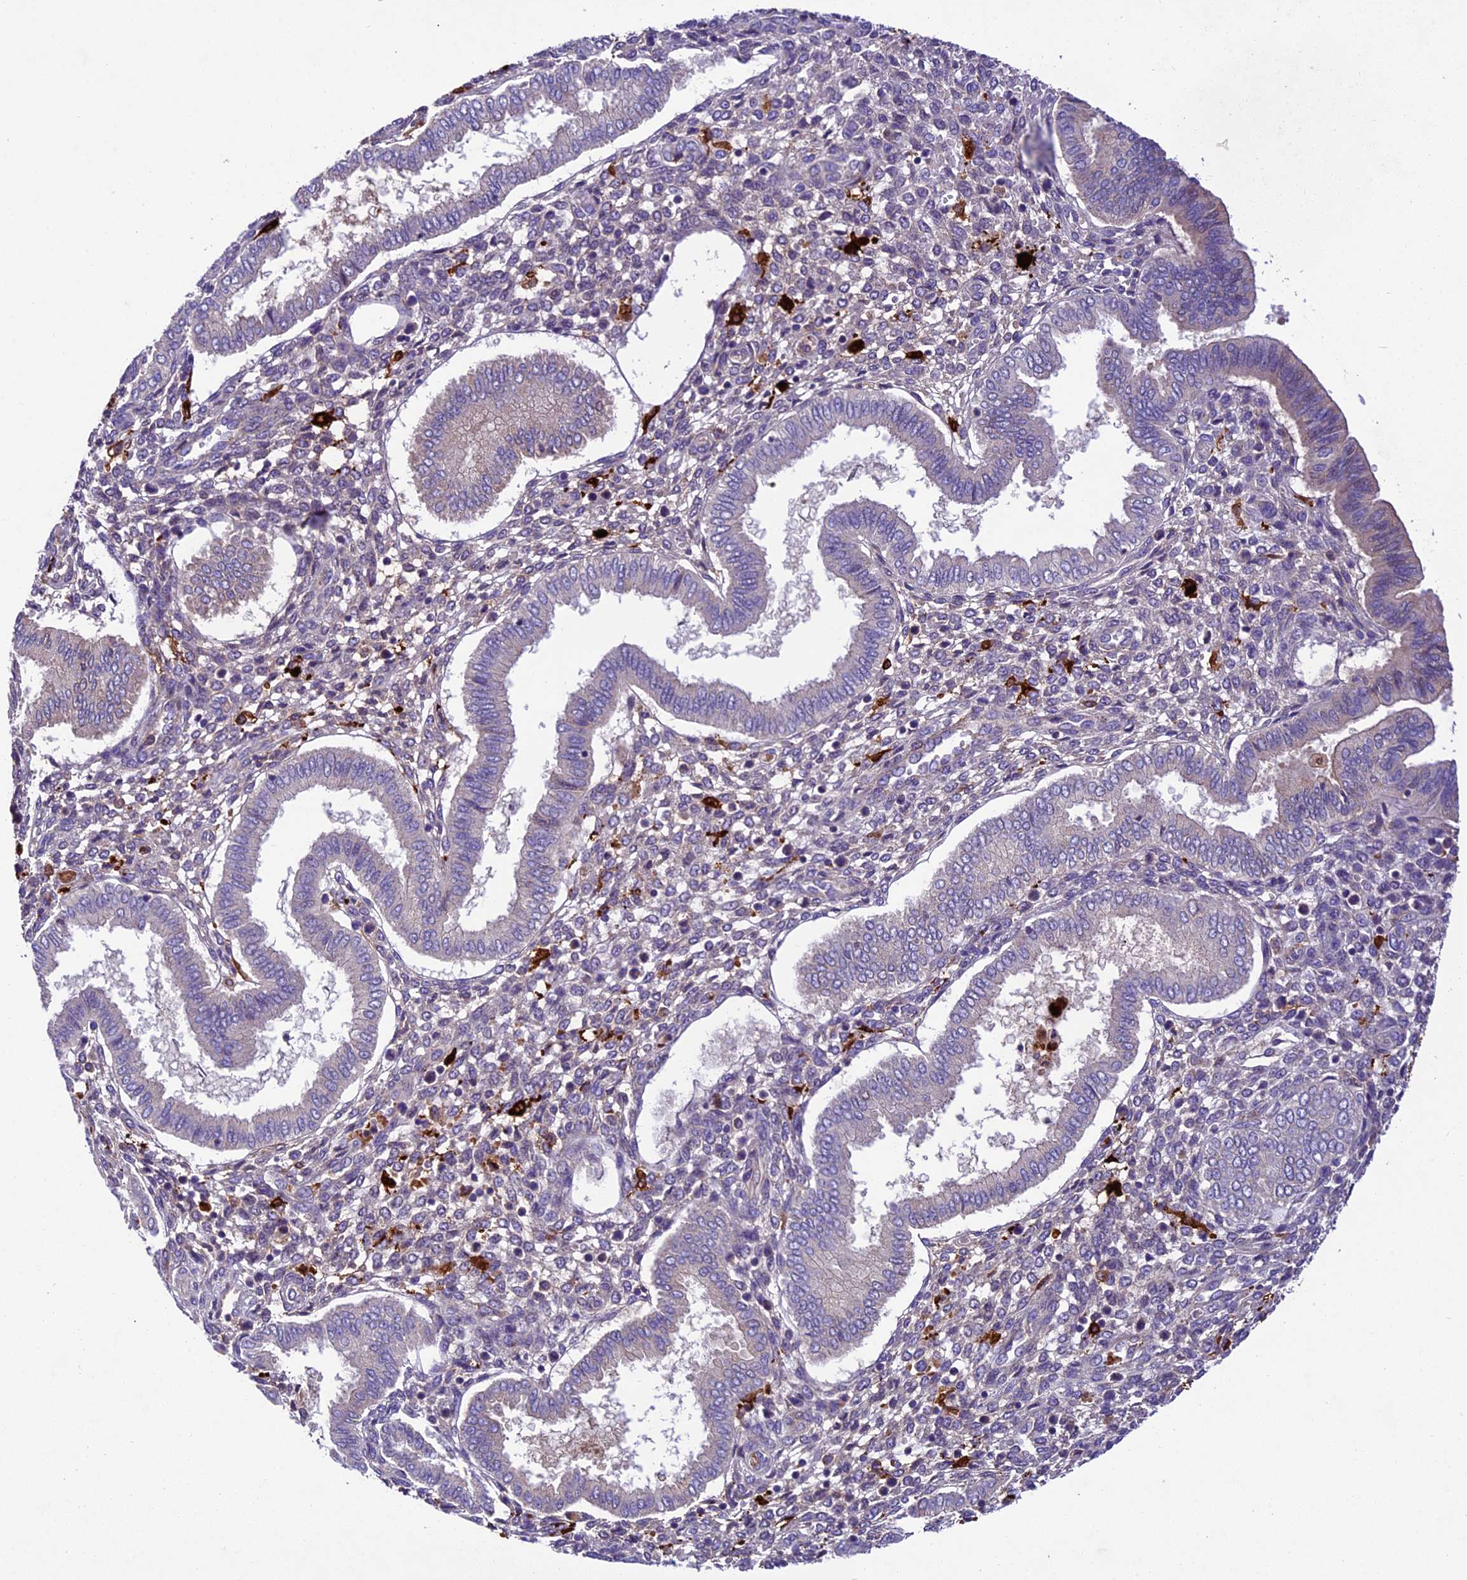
{"staining": {"intensity": "negative", "quantity": "none", "location": "none"}, "tissue": "endometrium", "cell_type": "Cells in endometrial stroma", "image_type": "normal", "snomed": [{"axis": "morphology", "description": "Normal tissue, NOS"}, {"axis": "topography", "description": "Endometrium"}], "caption": "Protein analysis of benign endometrium reveals no significant positivity in cells in endometrial stroma.", "gene": "CILP2", "patient": {"sex": "female", "age": 24}}